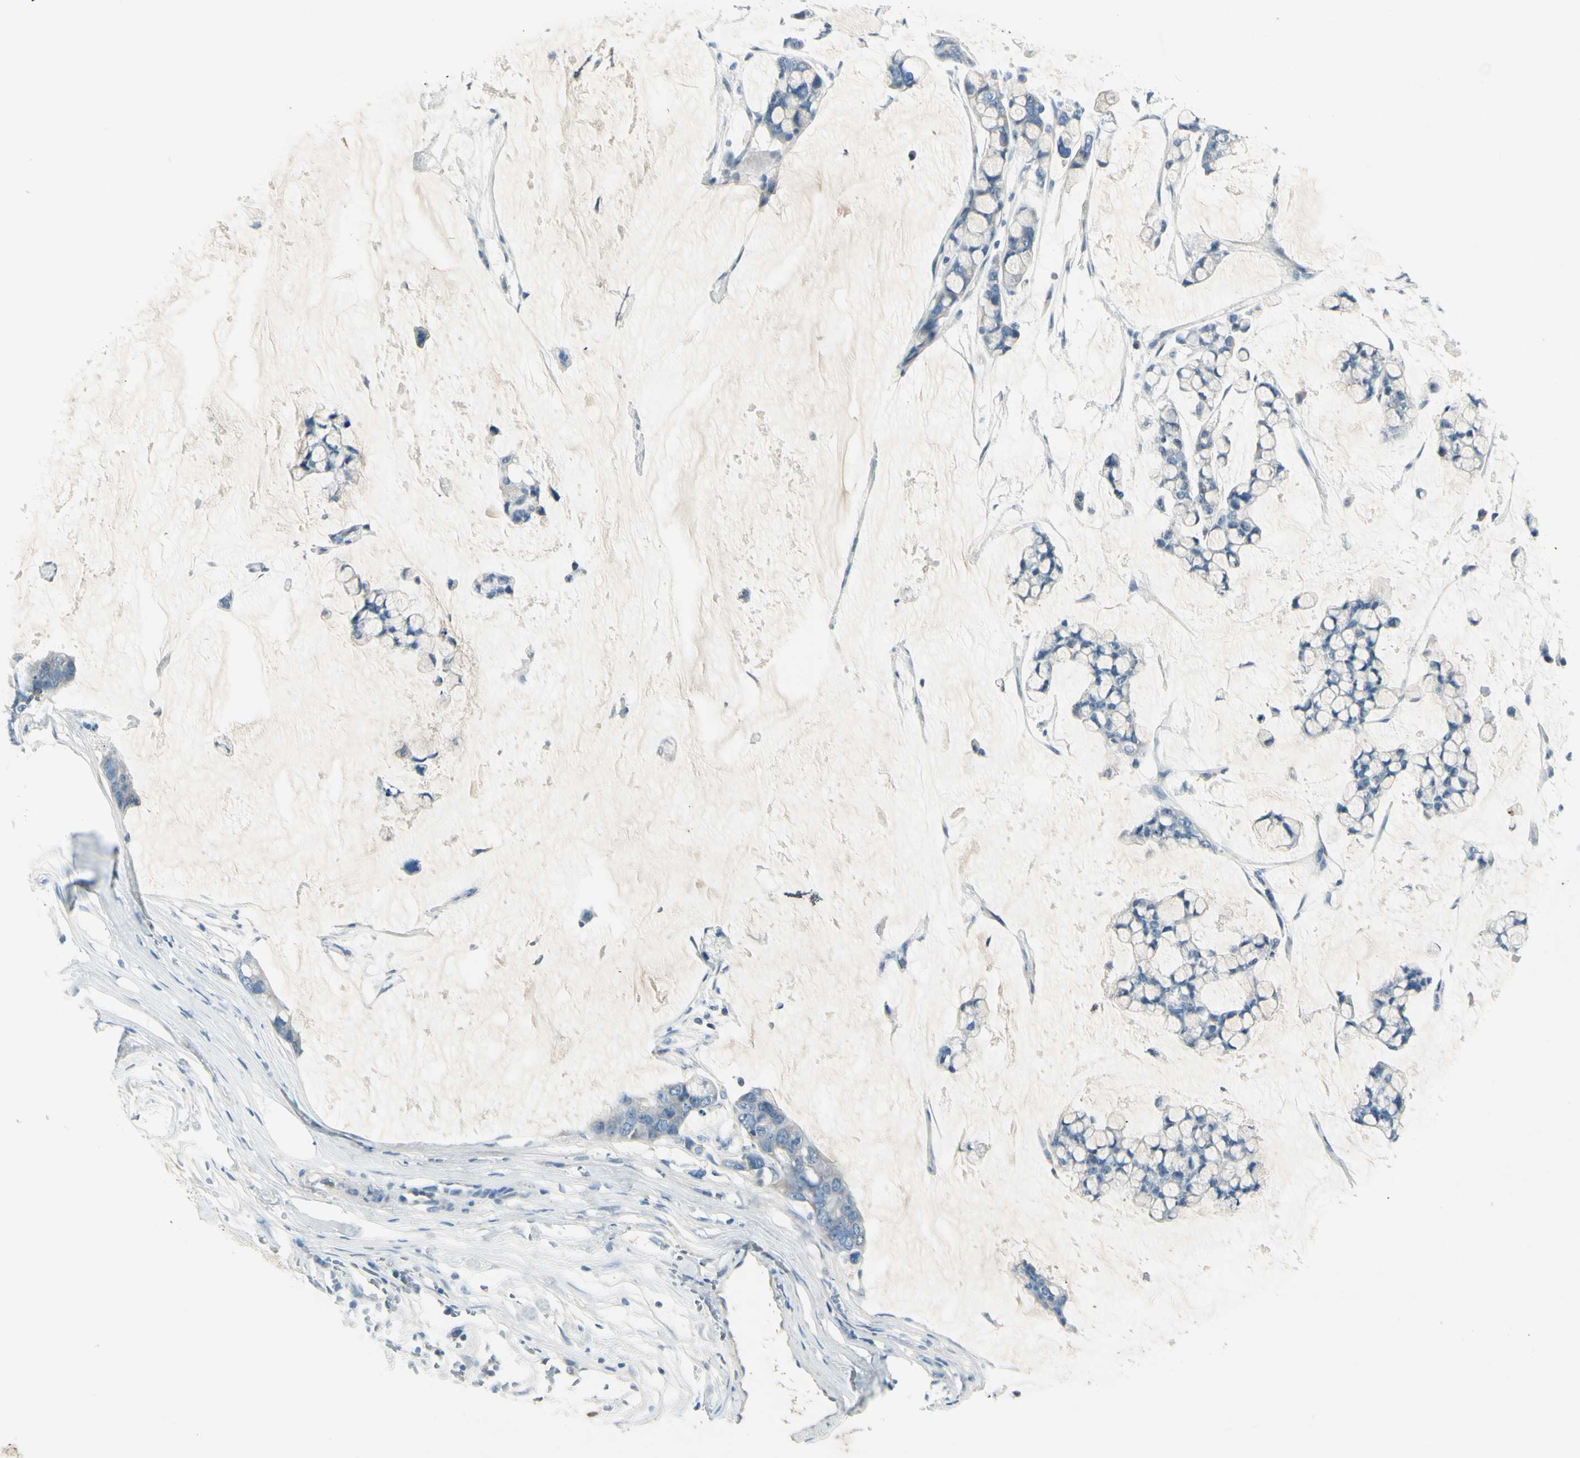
{"staining": {"intensity": "negative", "quantity": "none", "location": "none"}, "tissue": "stomach cancer", "cell_type": "Tumor cells", "image_type": "cancer", "snomed": [{"axis": "morphology", "description": "Adenocarcinoma, NOS"}, {"axis": "topography", "description": "Stomach, lower"}], "caption": "DAB immunohistochemical staining of stomach adenocarcinoma demonstrates no significant staining in tumor cells. (Stains: DAB IHC with hematoxylin counter stain, Microscopy: brightfield microscopy at high magnification).", "gene": "SNAP91", "patient": {"sex": "male", "age": 84}}